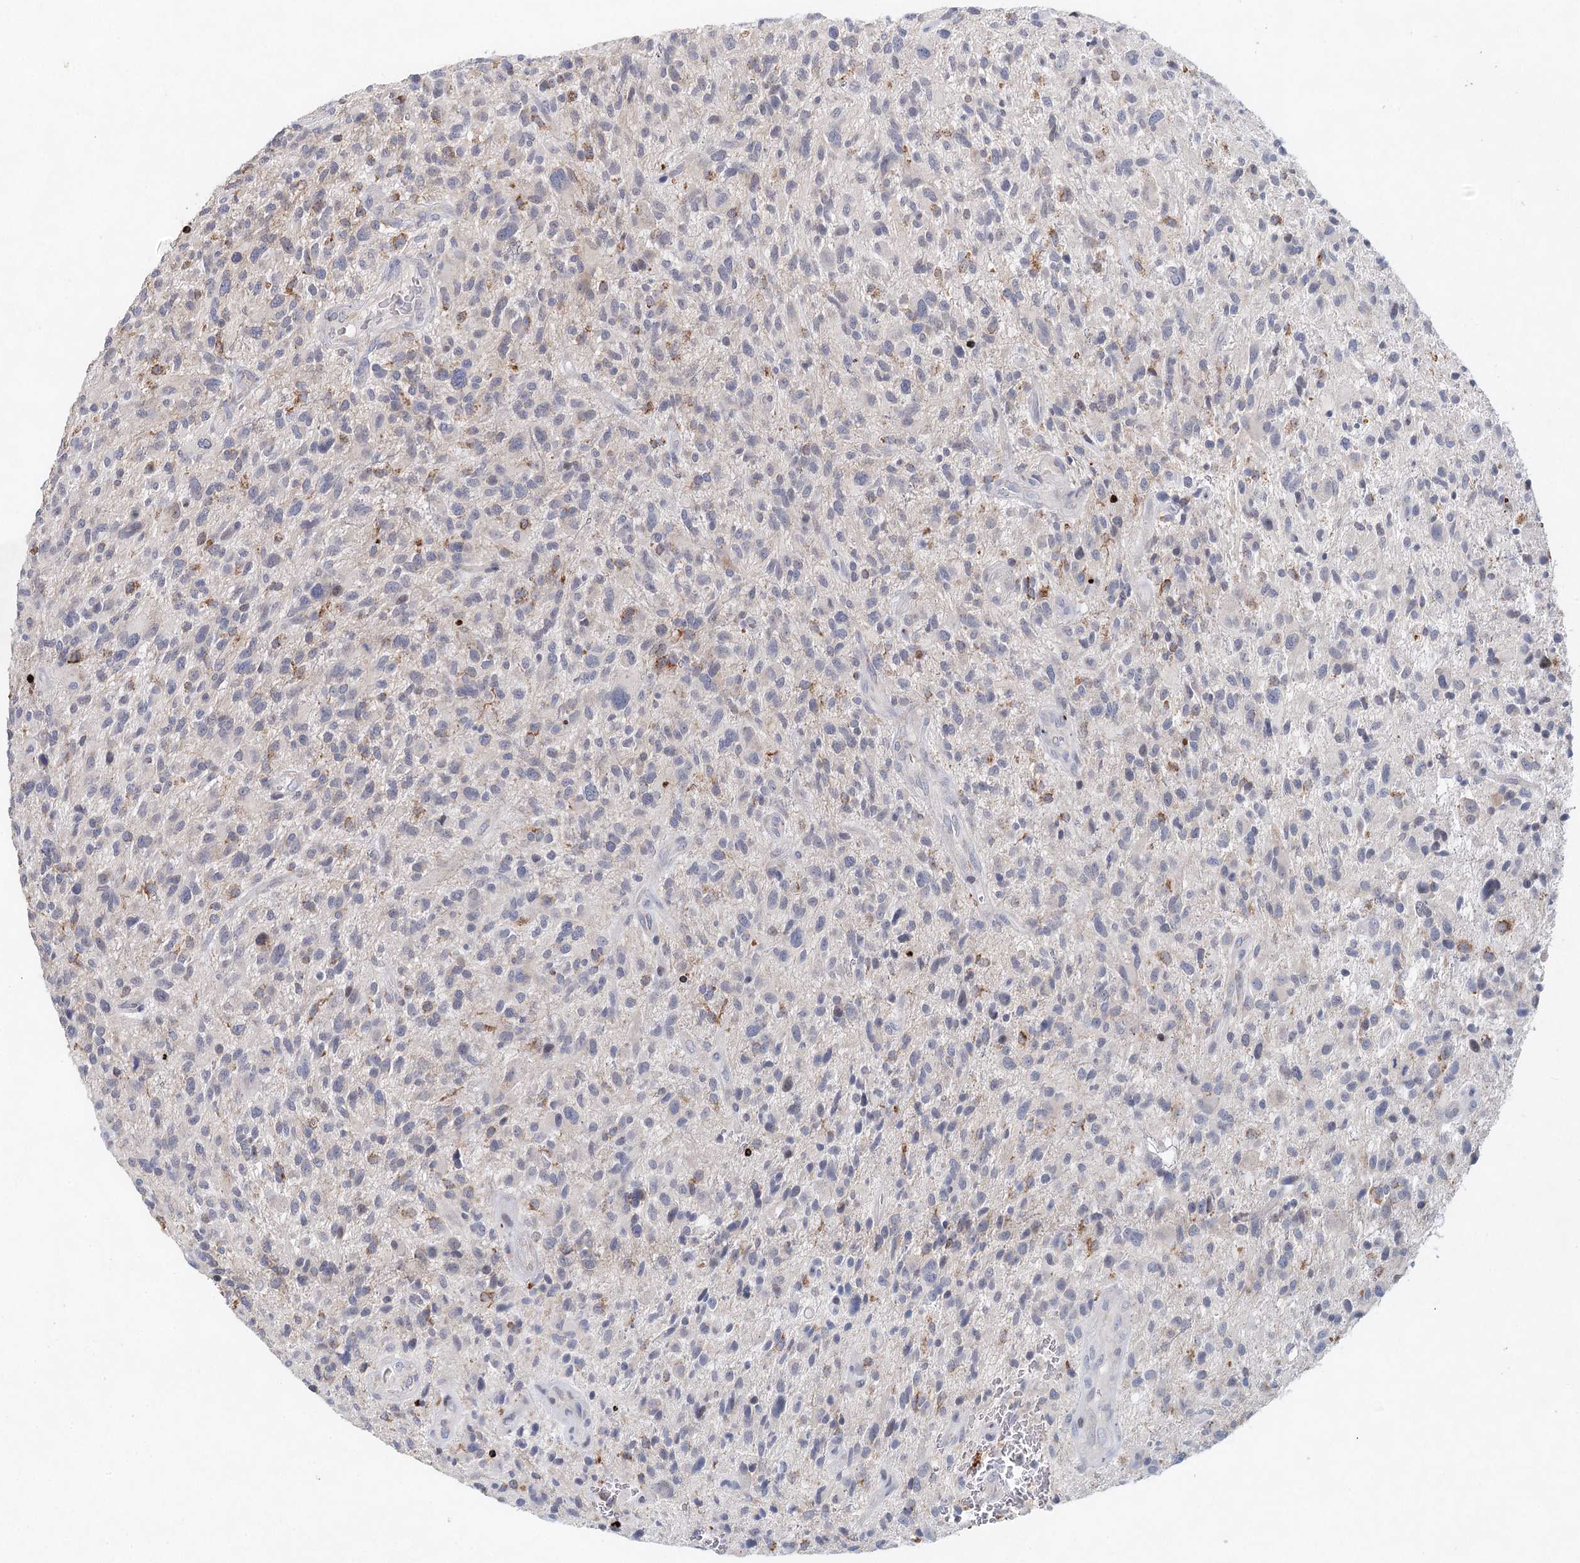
{"staining": {"intensity": "weak", "quantity": "<25%", "location": "cytoplasmic/membranous"}, "tissue": "glioma", "cell_type": "Tumor cells", "image_type": "cancer", "snomed": [{"axis": "morphology", "description": "Glioma, malignant, High grade"}, {"axis": "topography", "description": "Brain"}], "caption": "Human glioma stained for a protein using IHC reveals no positivity in tumor cells.", "gene": "XPO6", "patient": {"sex": "male", "age": 47}}